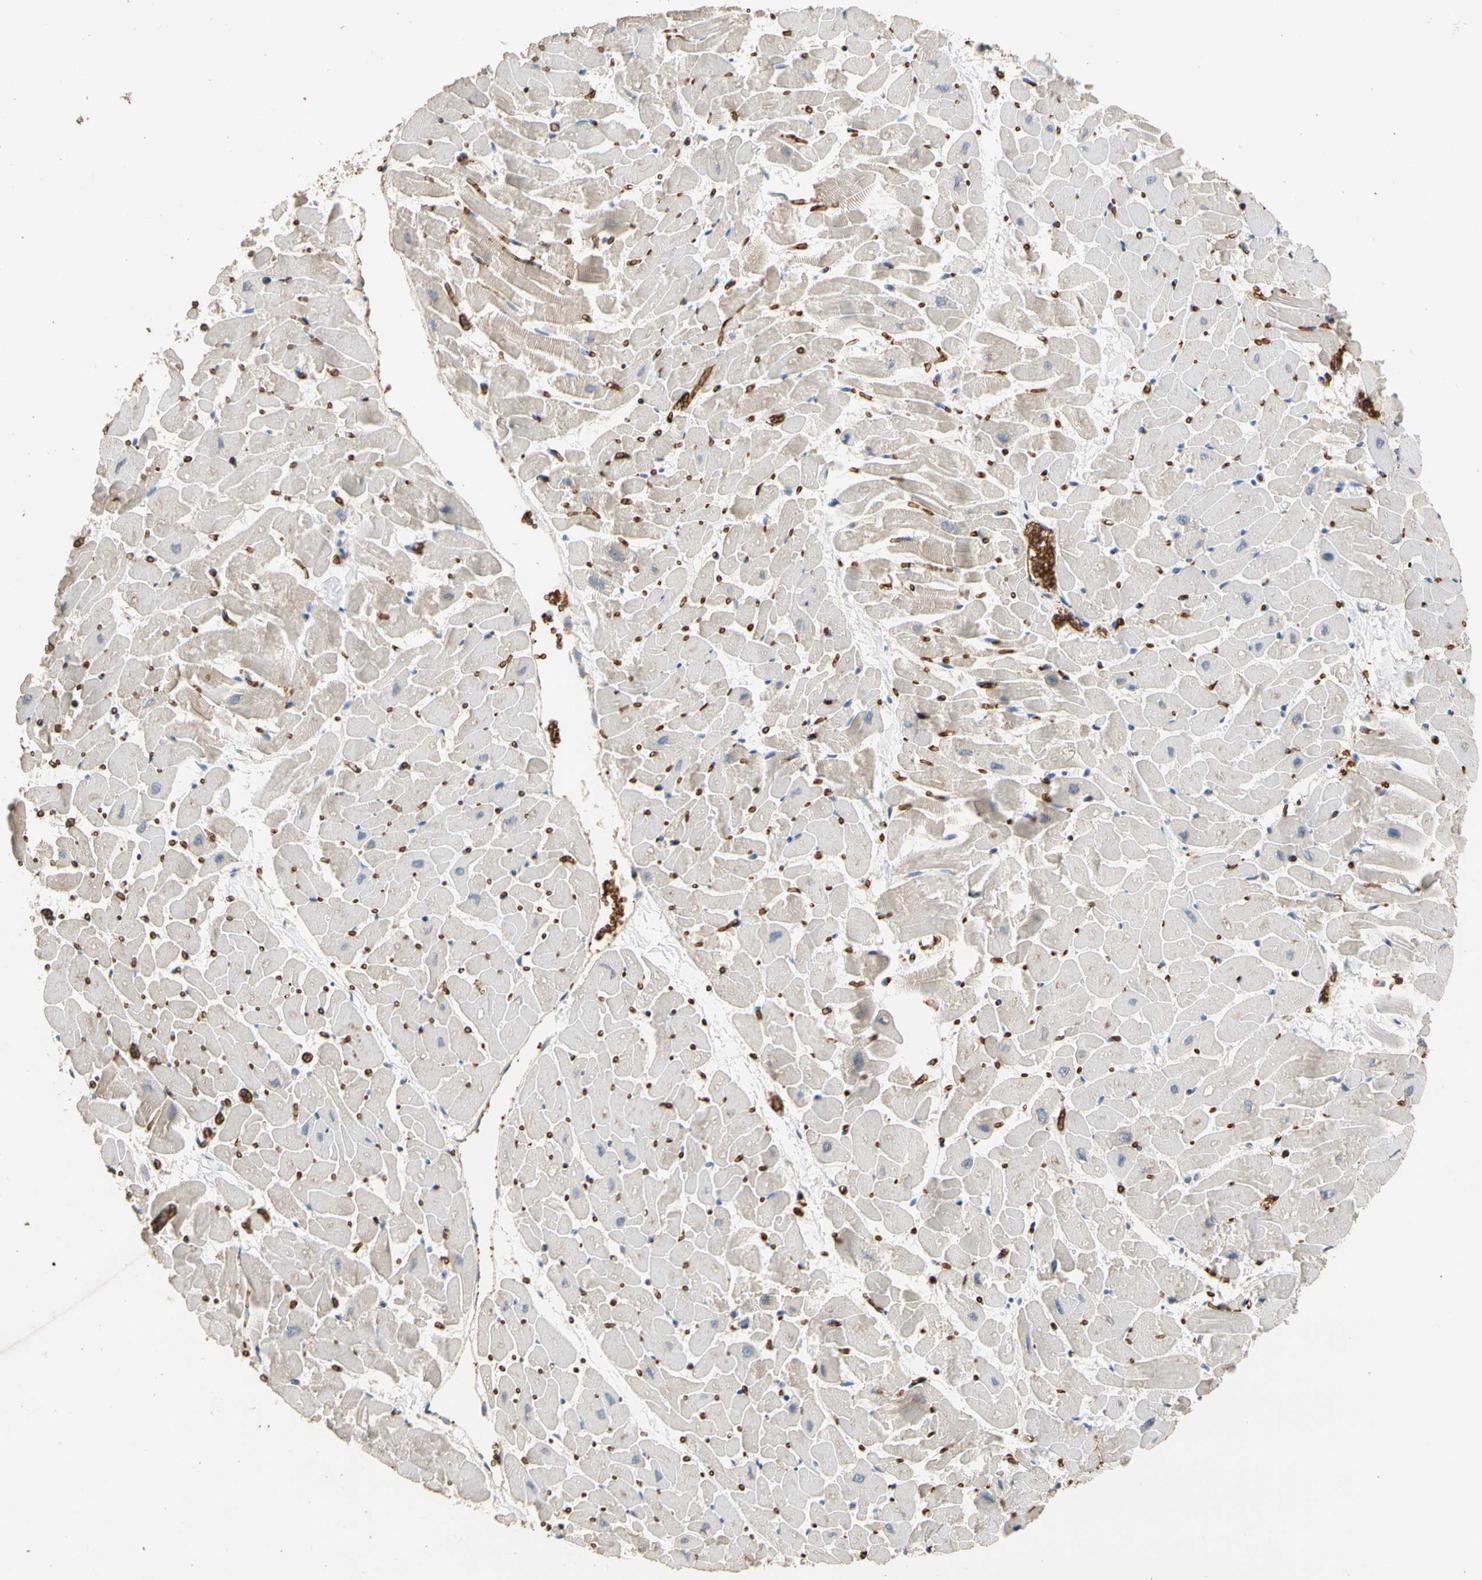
{"staining": {"intensity": "negative", "quantity": "none", "location": "none"}, "tissue": "heart muscle", "cell_type": "Cardiomyocytes", "image_type": "normal", "snomed": [{"axis": "morphology", "description": "Normal tissue, NOS"}, {"axis": "topography", "description": "Heart"}], "caption": "An IHC histopathology image of normal heart muscle is shown. There is no staining in cardiomyocytes of heart muscle. (DAB (3,3'-diaminobenzidine) immunohistochemistry (IHC) visualized using brightfield microscopy, high magnification).", "gene": "RIOK2", "patient": {"sex": "female", "age": 19}}